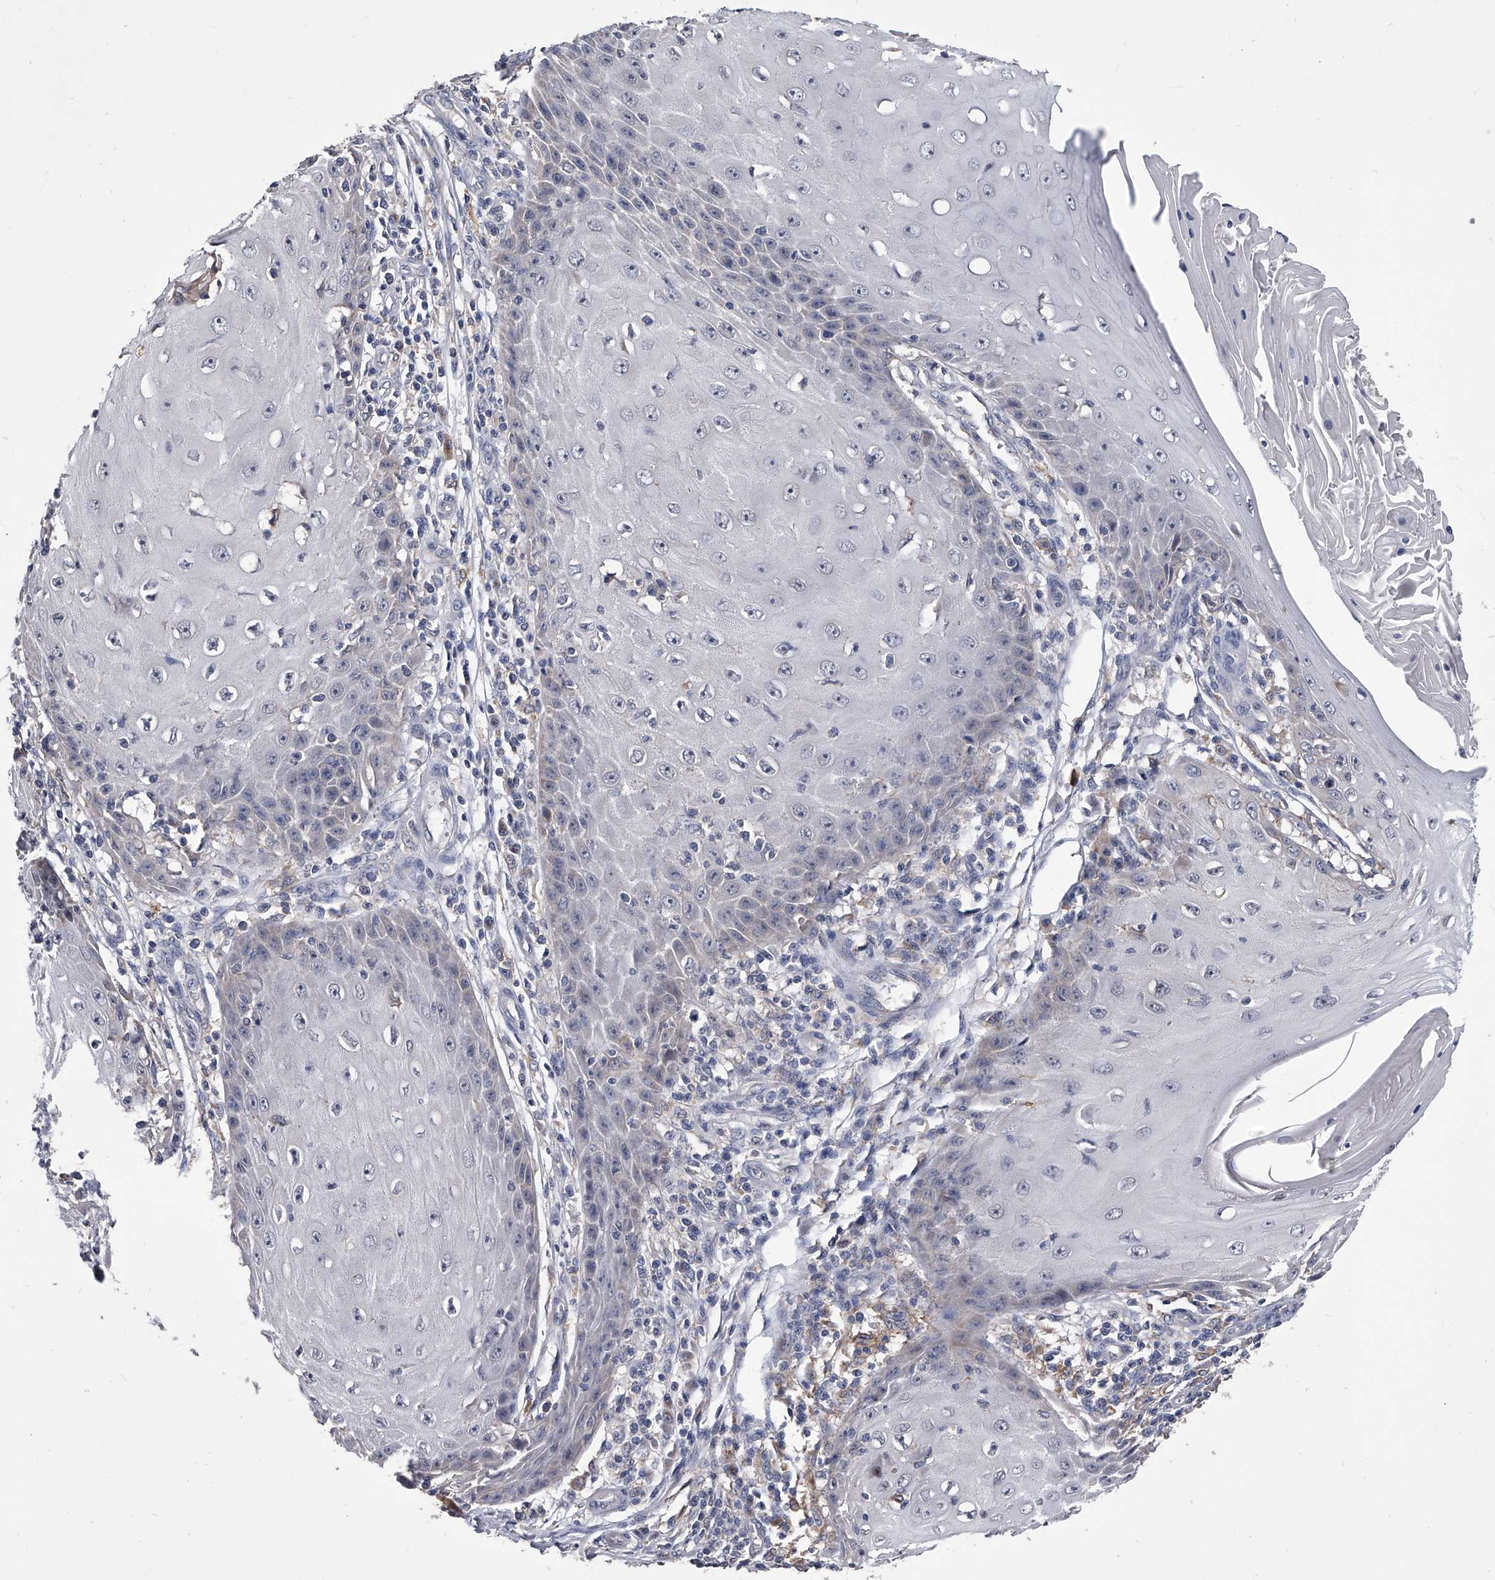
{"staining": {"intensity": "negative", "quantity": "none", "location": "none"}, "tissue": "skin cancer", "cell_type": "Tumor cells", "image_type": "cancer", "snomed": [{"axis": "morphology", "description": "Squamous cell carcinoma, NOS"}, {"axis": "topography", "description": "Skin"}], "caption": "Image shows no protein expression in tumor cells of skin cancer (squamous cell carcinoma) tissue.", "gene": "MAP4K3", "patient": {"sex": "female", "age": 73}}